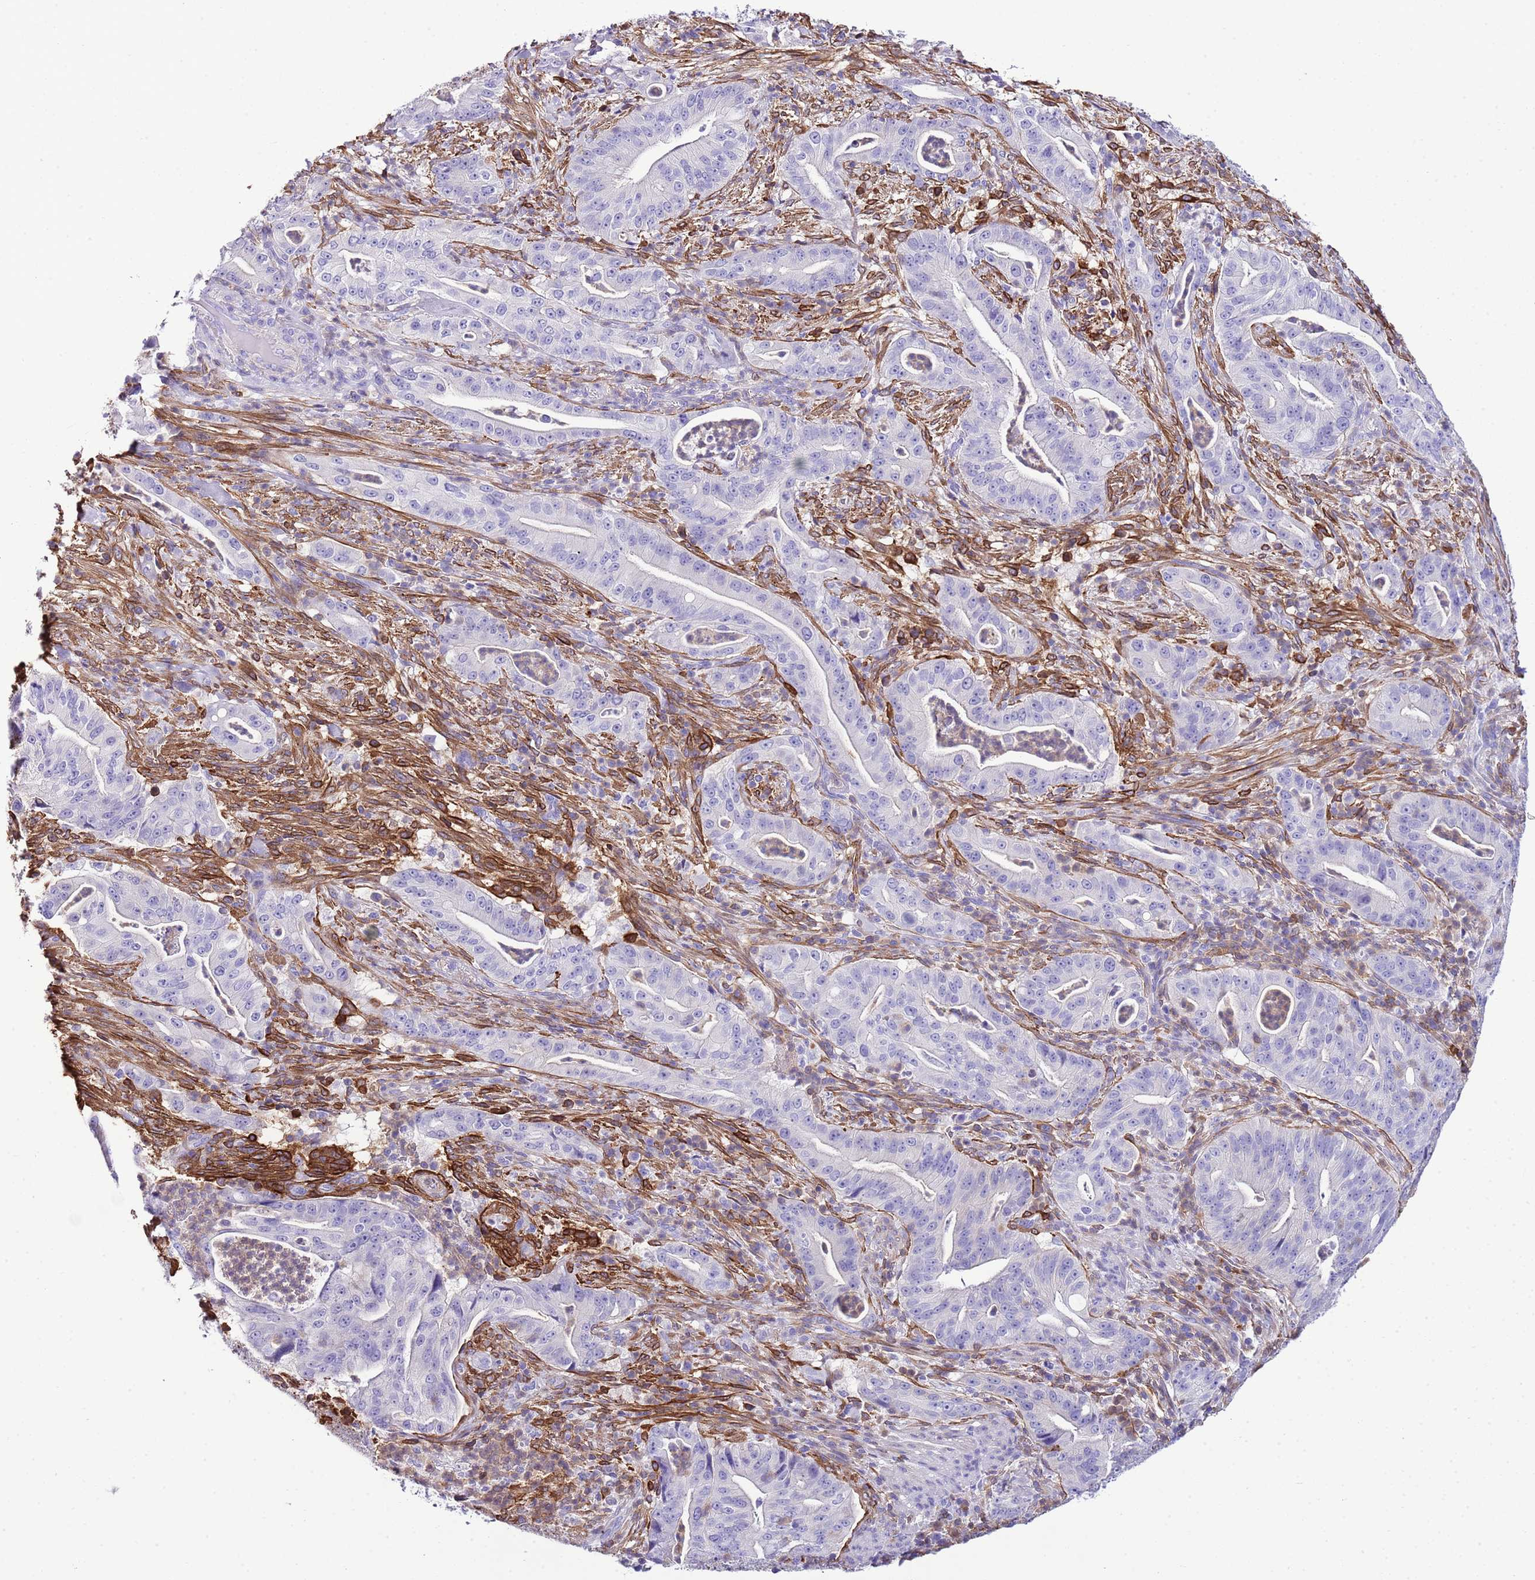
{"staining": {"intensity": "negative", "quantity": "none", "location": "none"}, "tissue": "pancreatic cancer", "cell_type": "Tumor cells", "image_type": "cancer", "snomed": [{"axis": "morphology", "description": "Adenocarcinoma, NOS"}, {"axis": "topography", "description": "Pancreas"}], "caption": "This is a image of IHC staining of pancreatic adenocarcinoma, which shows no positivity in tumor cells.", "gene": "CNN2", "patient": {"sex": "male", "age": 71}}